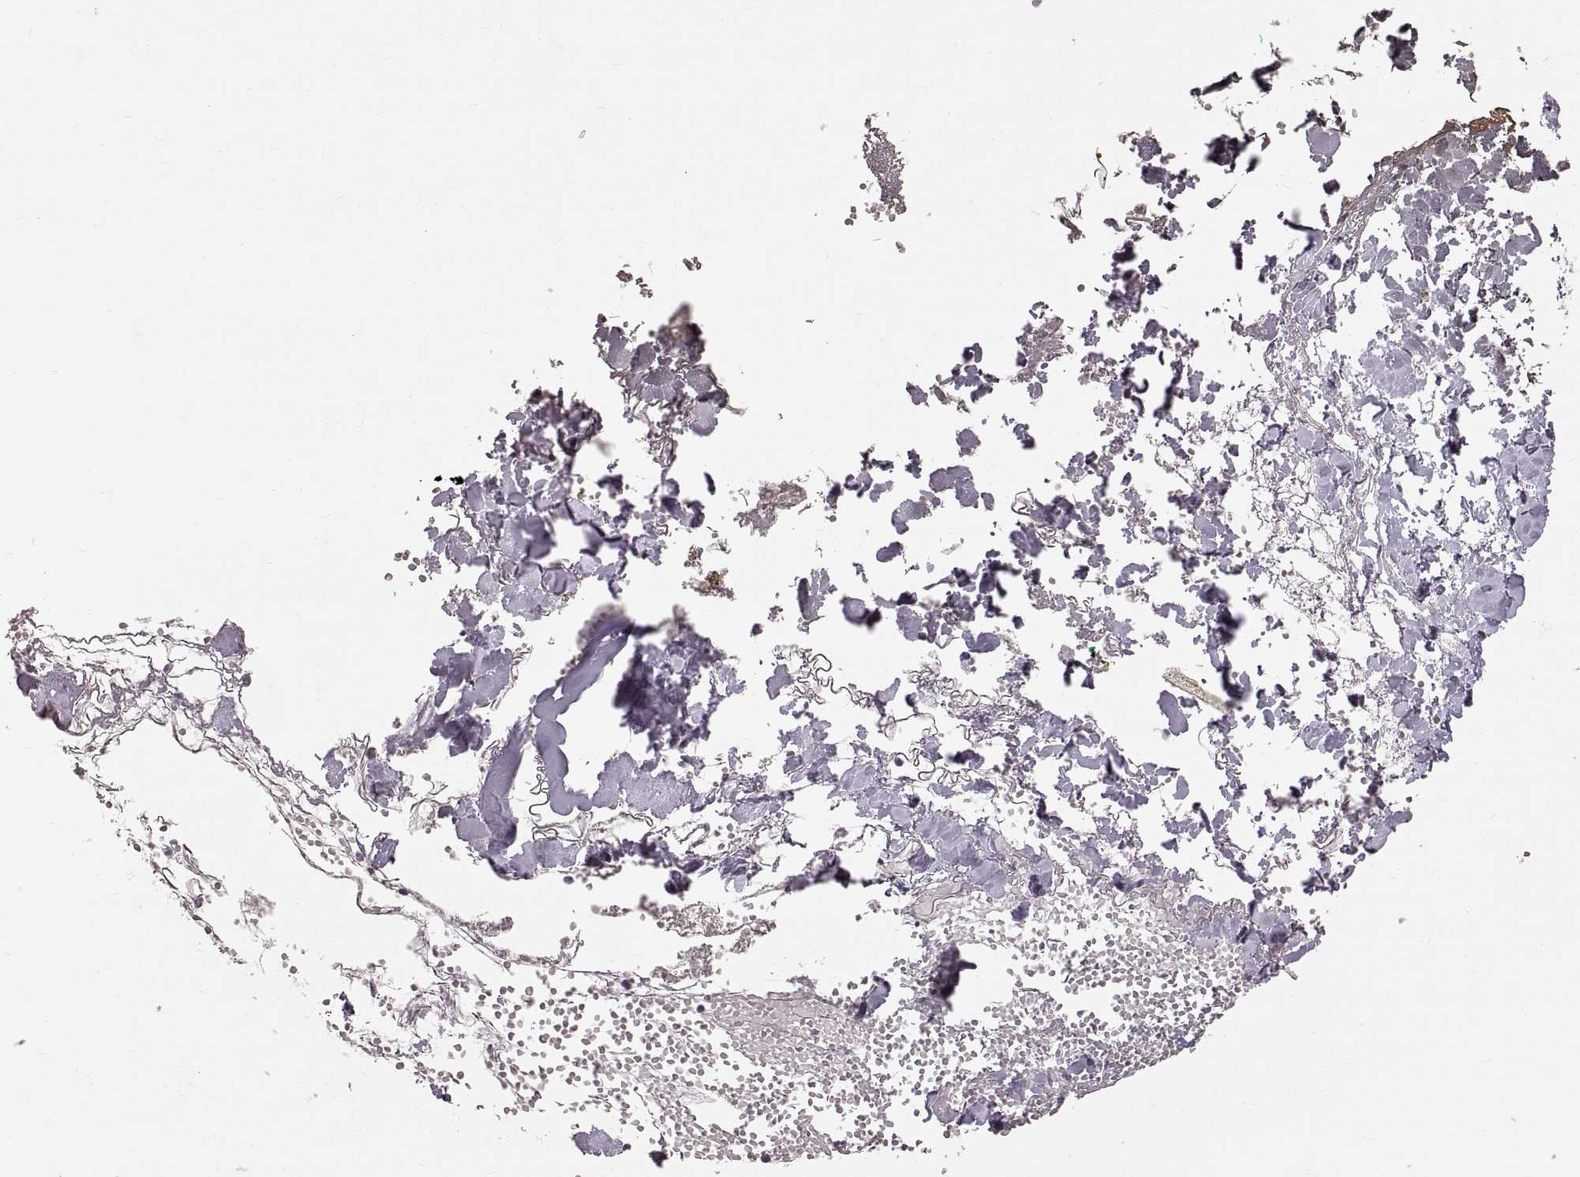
{"staining": {"intensity": "negative", "quantity": "none", "location": "none"}, "tissue": "skin", "cell_type": "Fibroblasts", "image_type": "normal", "snomed": [{"axis": "morphology", "description": "Normal tissue, NOS"}, {"axis": "topography", "description": "Skin"}], "caption": "This is an immunohistochemistry (IHC) histopathology image of benign human skin. There is no staining in fibroblasts.", "gene": "CDH2", "patient": {"sex": "female", "age": 34}}